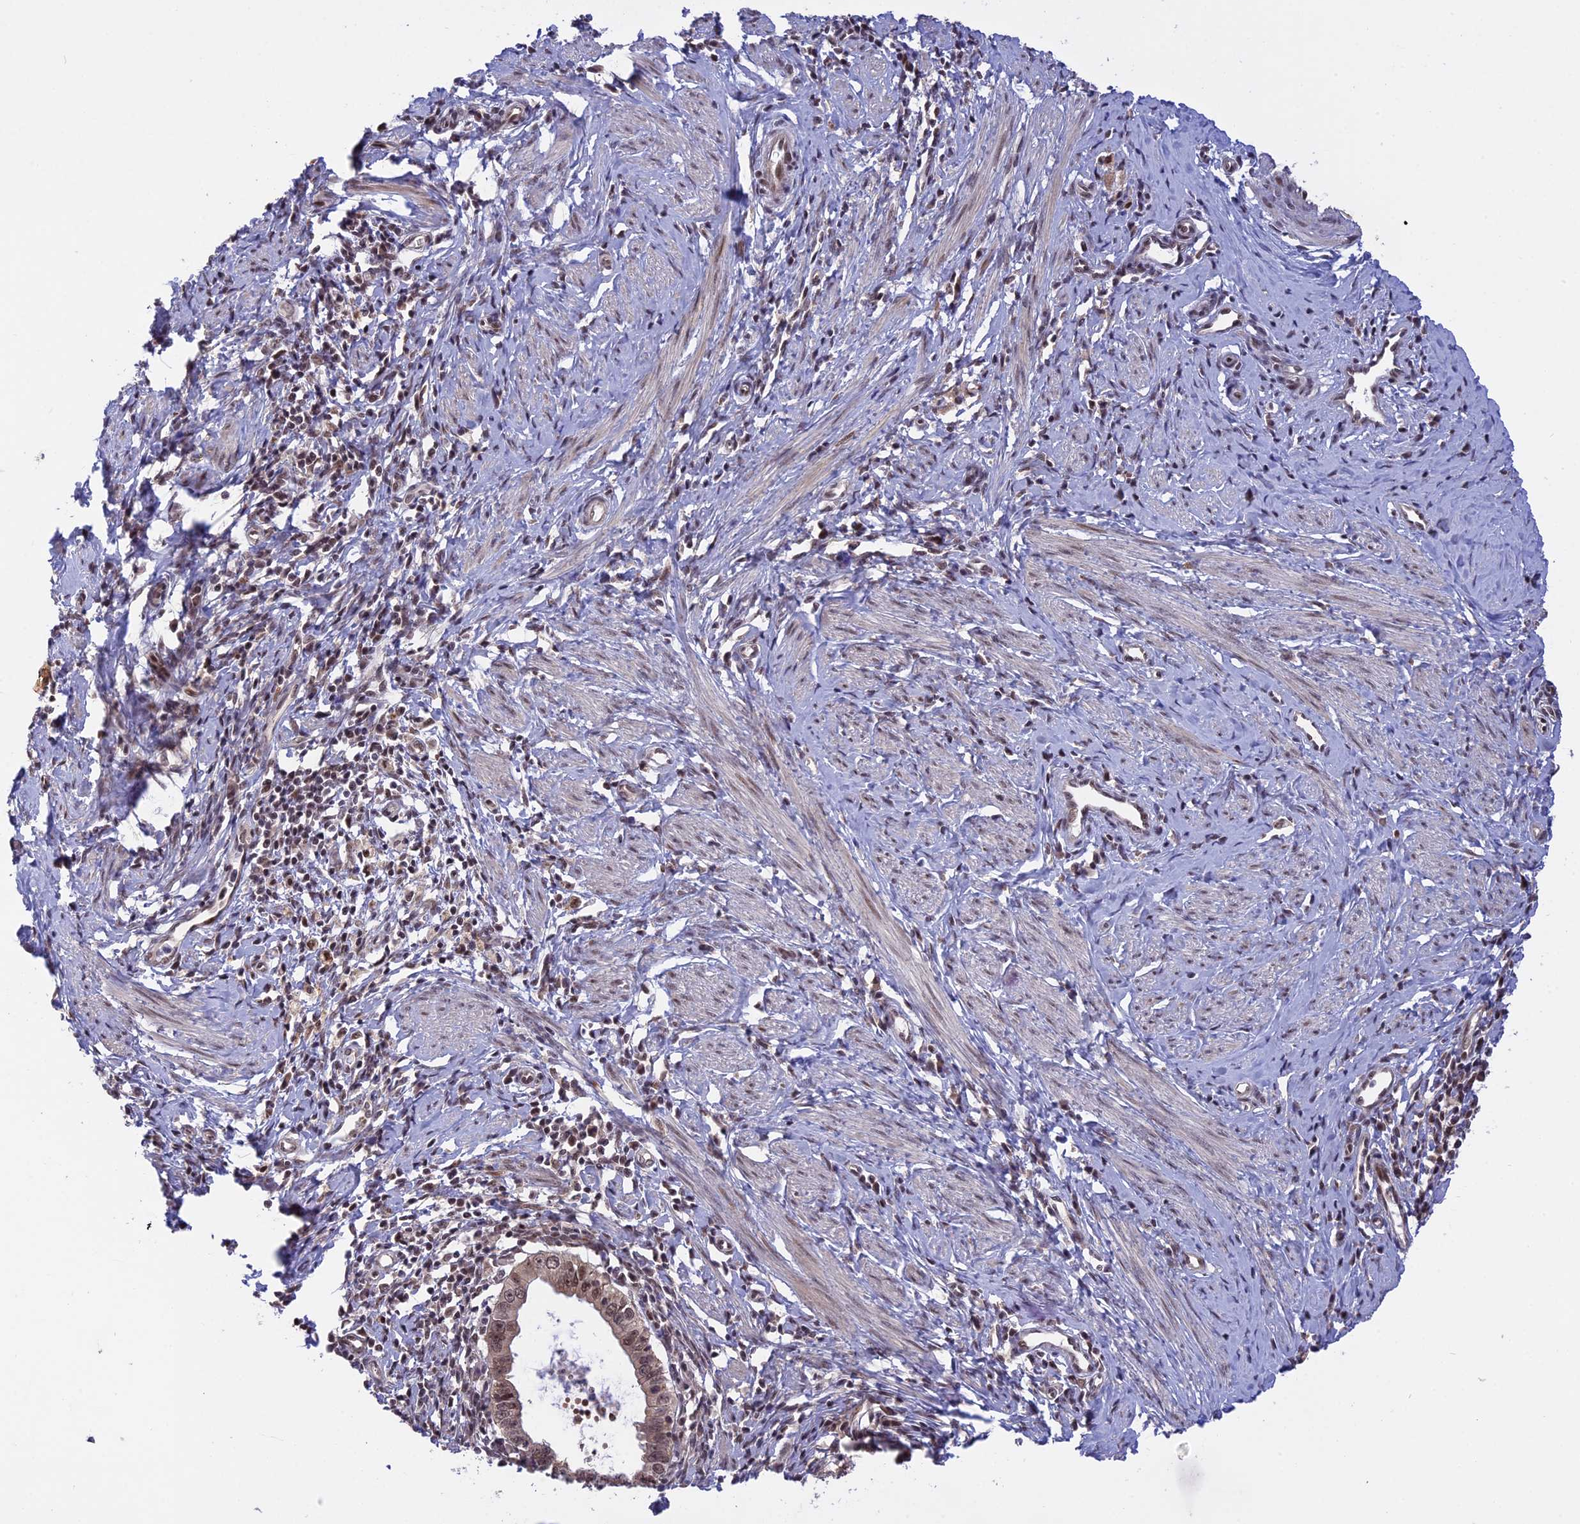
{"staining": {"intensity": "moderate", "quantity": ">75%", "location": "nuclear"}, "tissue": "cervical cancer", "cell_type": "Tumor cells", "image_type": "cancer", "snomed": [{"axis": "morphology", "description": "Adenocarcinoma, NOS"}, {"axis": "topography", "description": "Cervix"}], "caption": "Immunohistochemistry staining of cervical cancer (adenocarcinoma), which shows medium levels of moderate nuclear positivity in about >75% of tumor cells indicating moderate nuclear protein expression. The staining was performed using DAB (brown) for protein detection and nuclei were counterstained in hematoxylin (blue).", "gene": "POLR2C", "patient": {"sex": "female", "age": 36}}